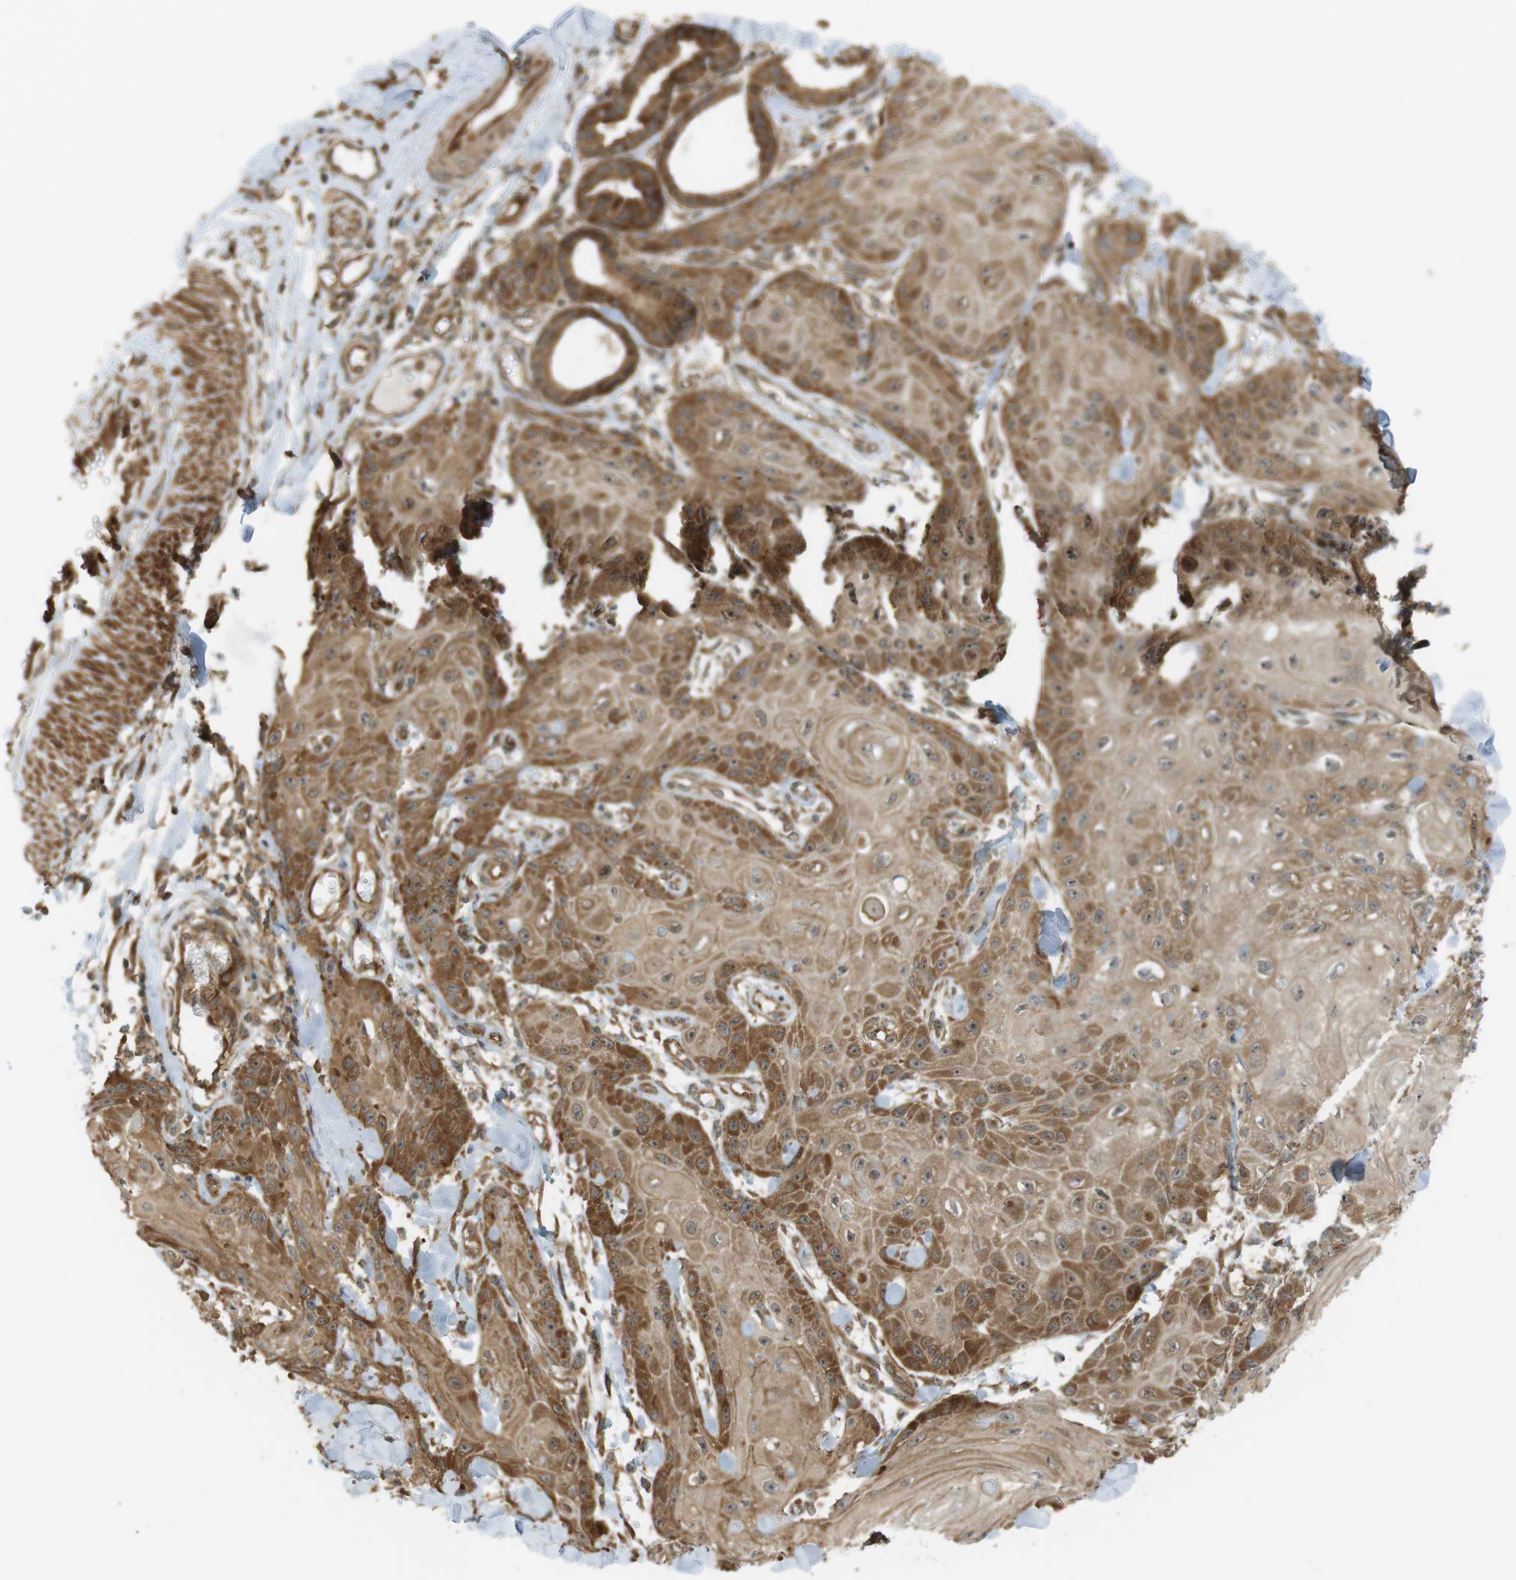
{"staining": {"intensity": "moderate", "quantity": ">75%", "location": "cytoplasmic/membranous,nuclear"}, "tissue": "skin cancer", "cell_type": "Tumor cells", "image_type": "cancer", "snomed": [{"axis": "morphology", "description": "Squamous cell carcinoma, NOS"}, {"axis": "topography", "description": "Skin"}], "caption": "Skin cancer (squamous cell carcinoma) tissue reveals moderate cytoplasmic/membranous and nuclear expression in approximately >75% of tumor cells", "gene": "PA2G4", "patient": {"sex": "male", "age": 74}}